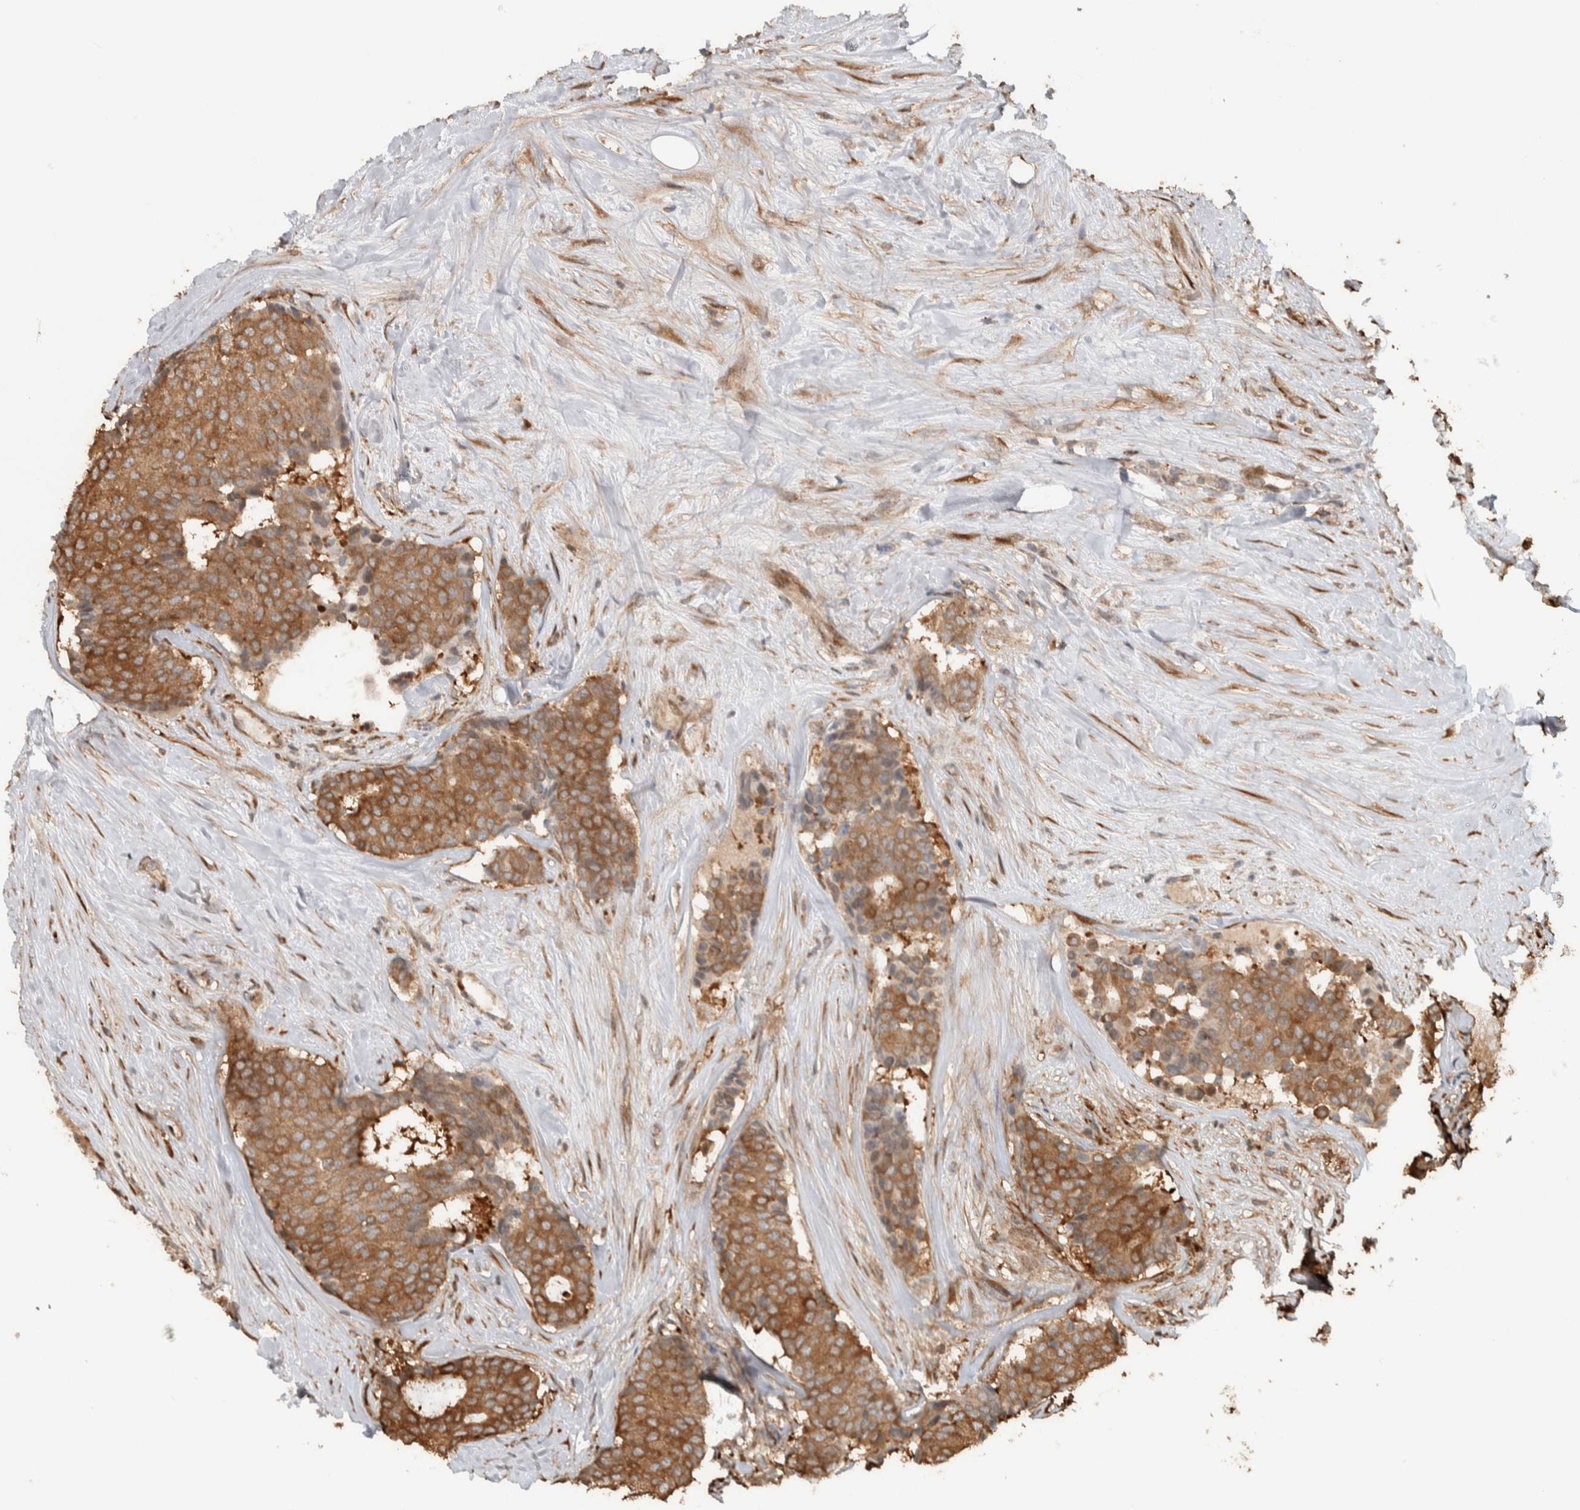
{"staining": {"intensity": "moderate", "quantity": ">75%", "location": "cytoplasmic/membranous"}, "tissue": "breast cancer", "cell_type": "Tumor cells", "image_type": "cancer", "snomed": [{"axis": "morphology", "description": "Duct carcinoma"}, {"axis": "topography", "description": "Breast"}], "caption": "The image exhibits staining of breast invasive ductal carcinoma, revealing moderate cytoplasmic/membranous protein positivity (brown color) within tumor cells.", "gene": "CNTROB", "patient": {"sex": "female", "age": 75}}